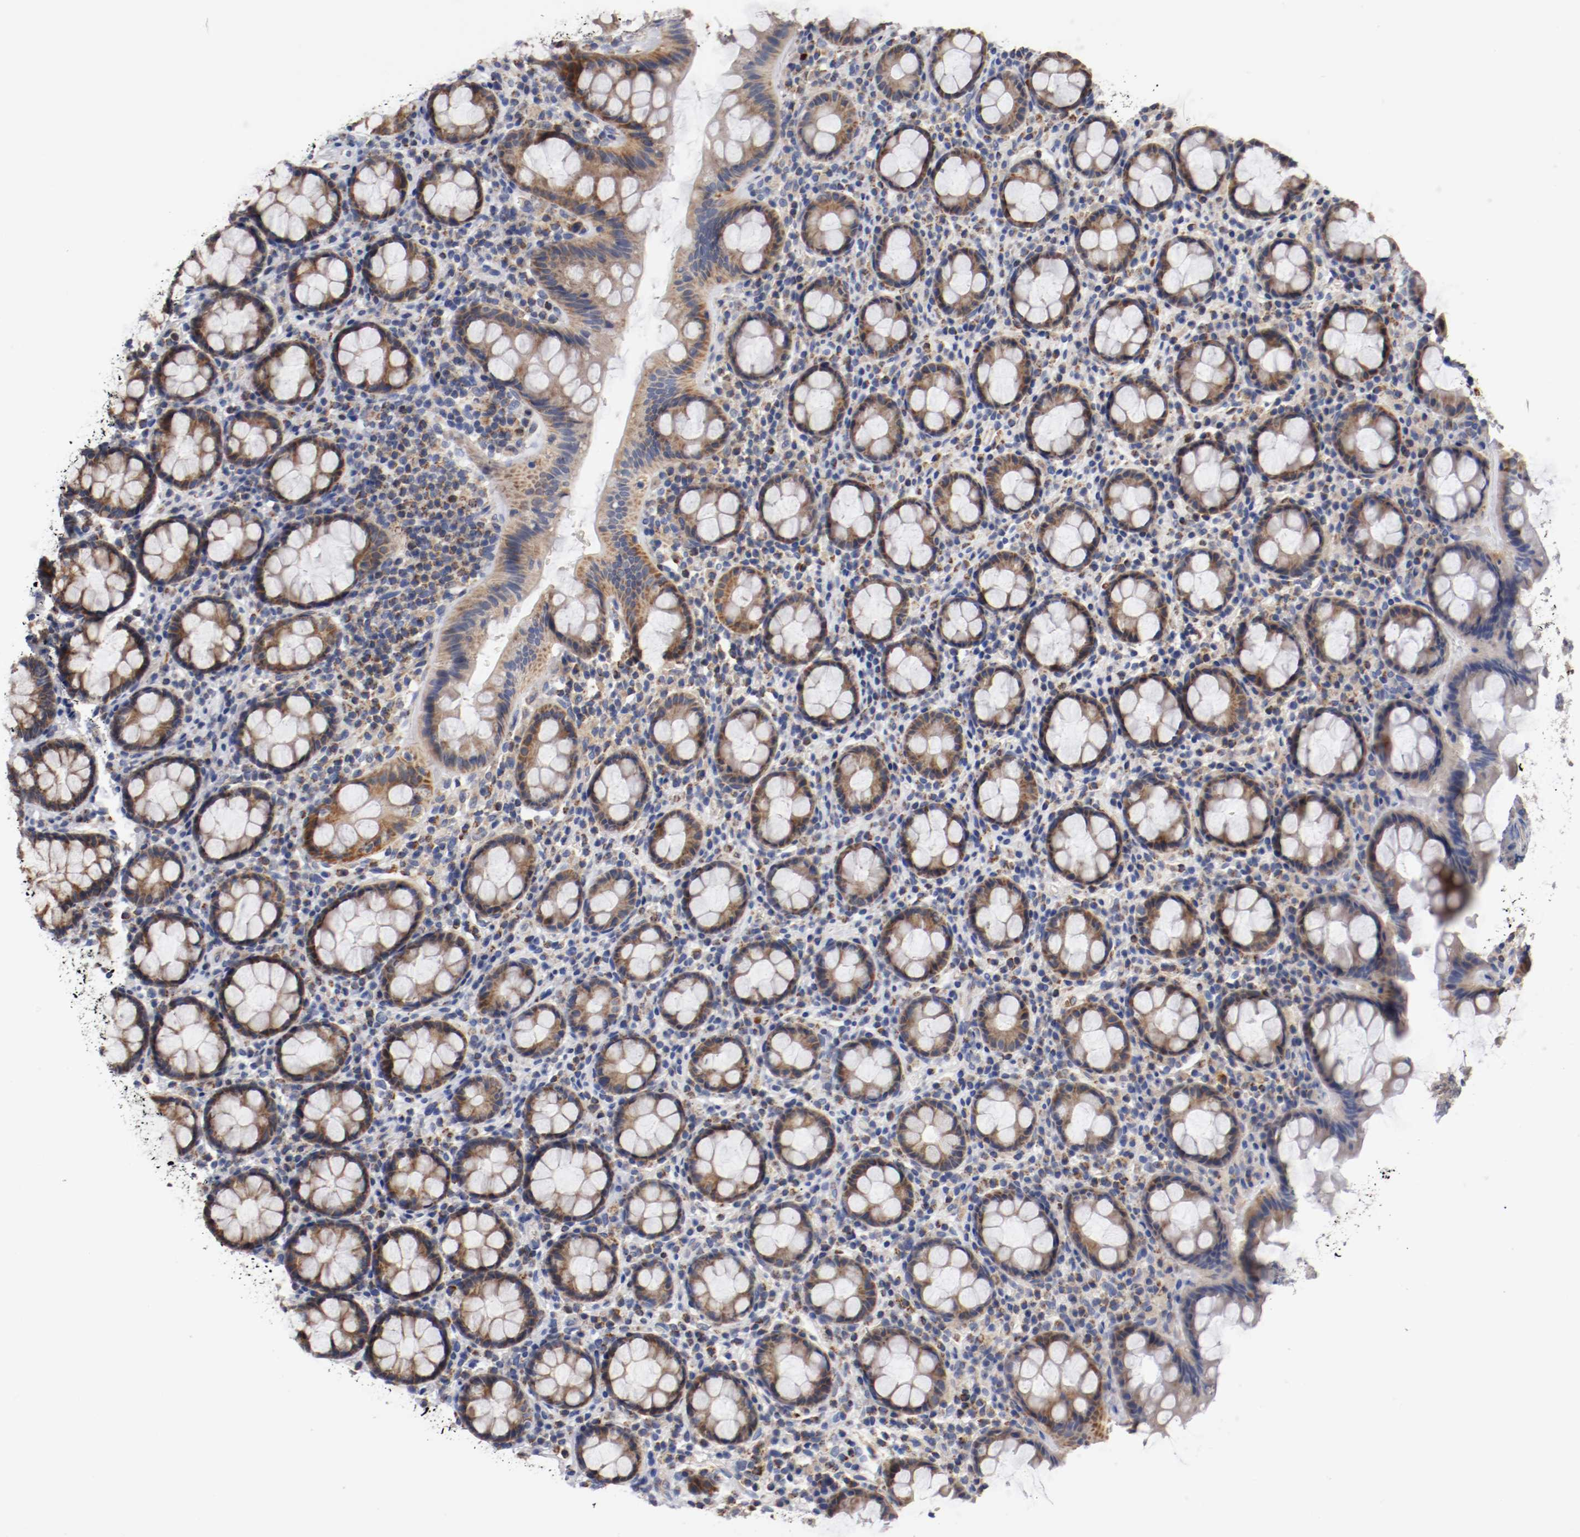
{"staining": {"intensity": "strong", "quantity": ">75%", "location": "cytoplasmic/membranous"}, "tissue": "rectum", "cell_type": "Glandular cells", "image_type": "normal", "snomed": [{"axis": "morphology", "description": "Normal tissue, NOS"}, {"axis": "topography", "description": "Rectum"}], "caption": "Glandular cells reveal high levels of strong cytoplasmic/membranous positivity in about >75% of cells in benign human rectum. Immunohistochemistry (ihc) stains the protein of interest in brown and the nuclei are stained blue.", "gene": "PCSK6", "patient": {"sex": "male", "age": 92}}